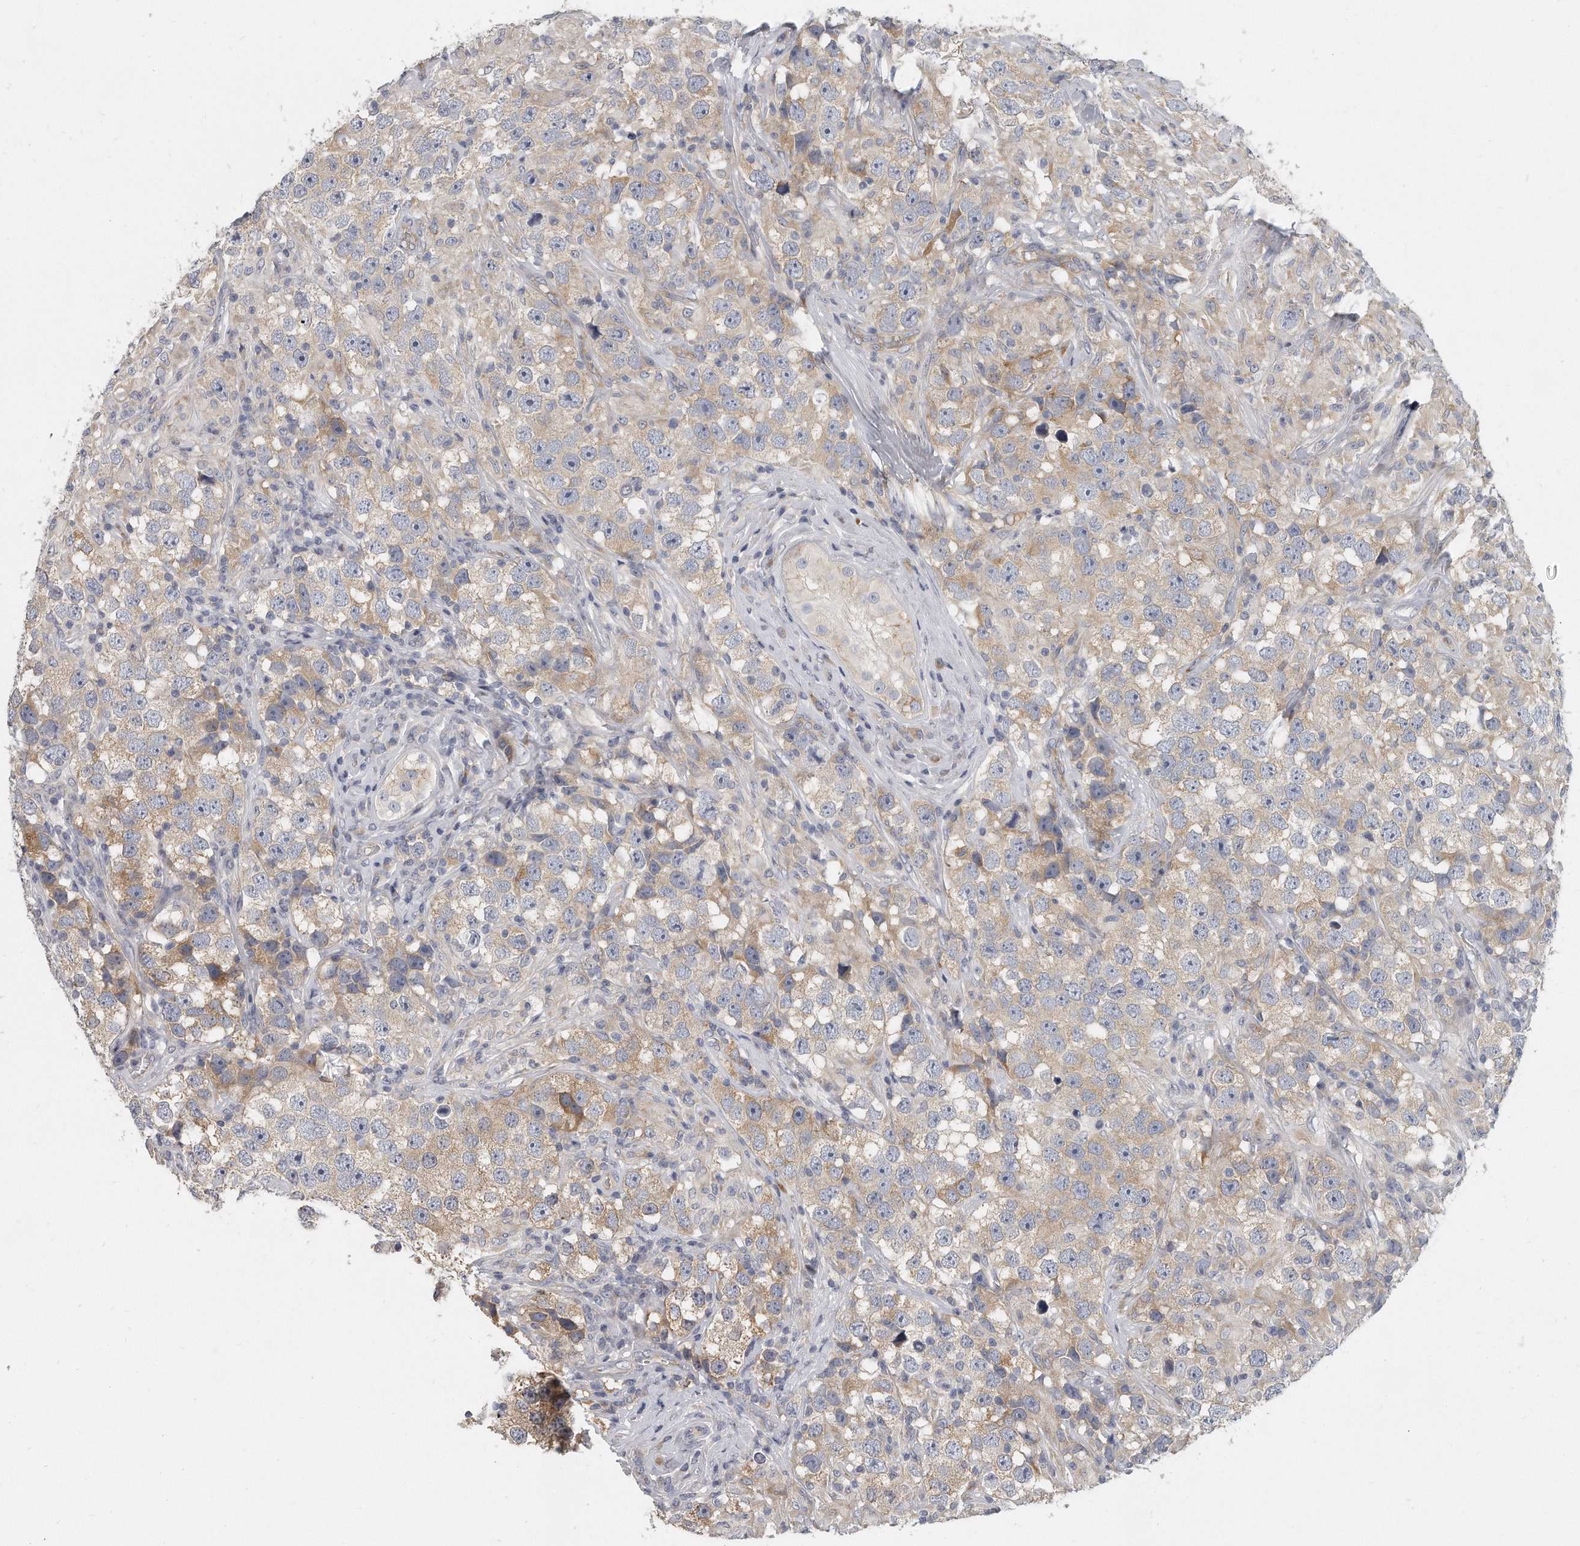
{"staining": {"intensity": "weak", "quantity": "25%-75%", "location": "cytoplasmic/membranous"}, "tissue": "testis cancer", "cell_type": "Tumor cells", "image_type": "cancer", "snomed": [{"axis": "morphology", "description": "Seminoma, NOS"}, {"axis": "topography", "description": "Testis"}], "caption": "Immunohistochemistry (IHC) (DAB) staining of human testis seminoma displays weak cytoplasmic/membranous protein positivity in about 25%-75% of tumor cells. (DAB (3,3'-diaminobenzidine) IHC, brown staining for protein, blue staining for nuclei).", "gene": "PLEKHA6", "patient": {"sex": "male", "age": 49}}